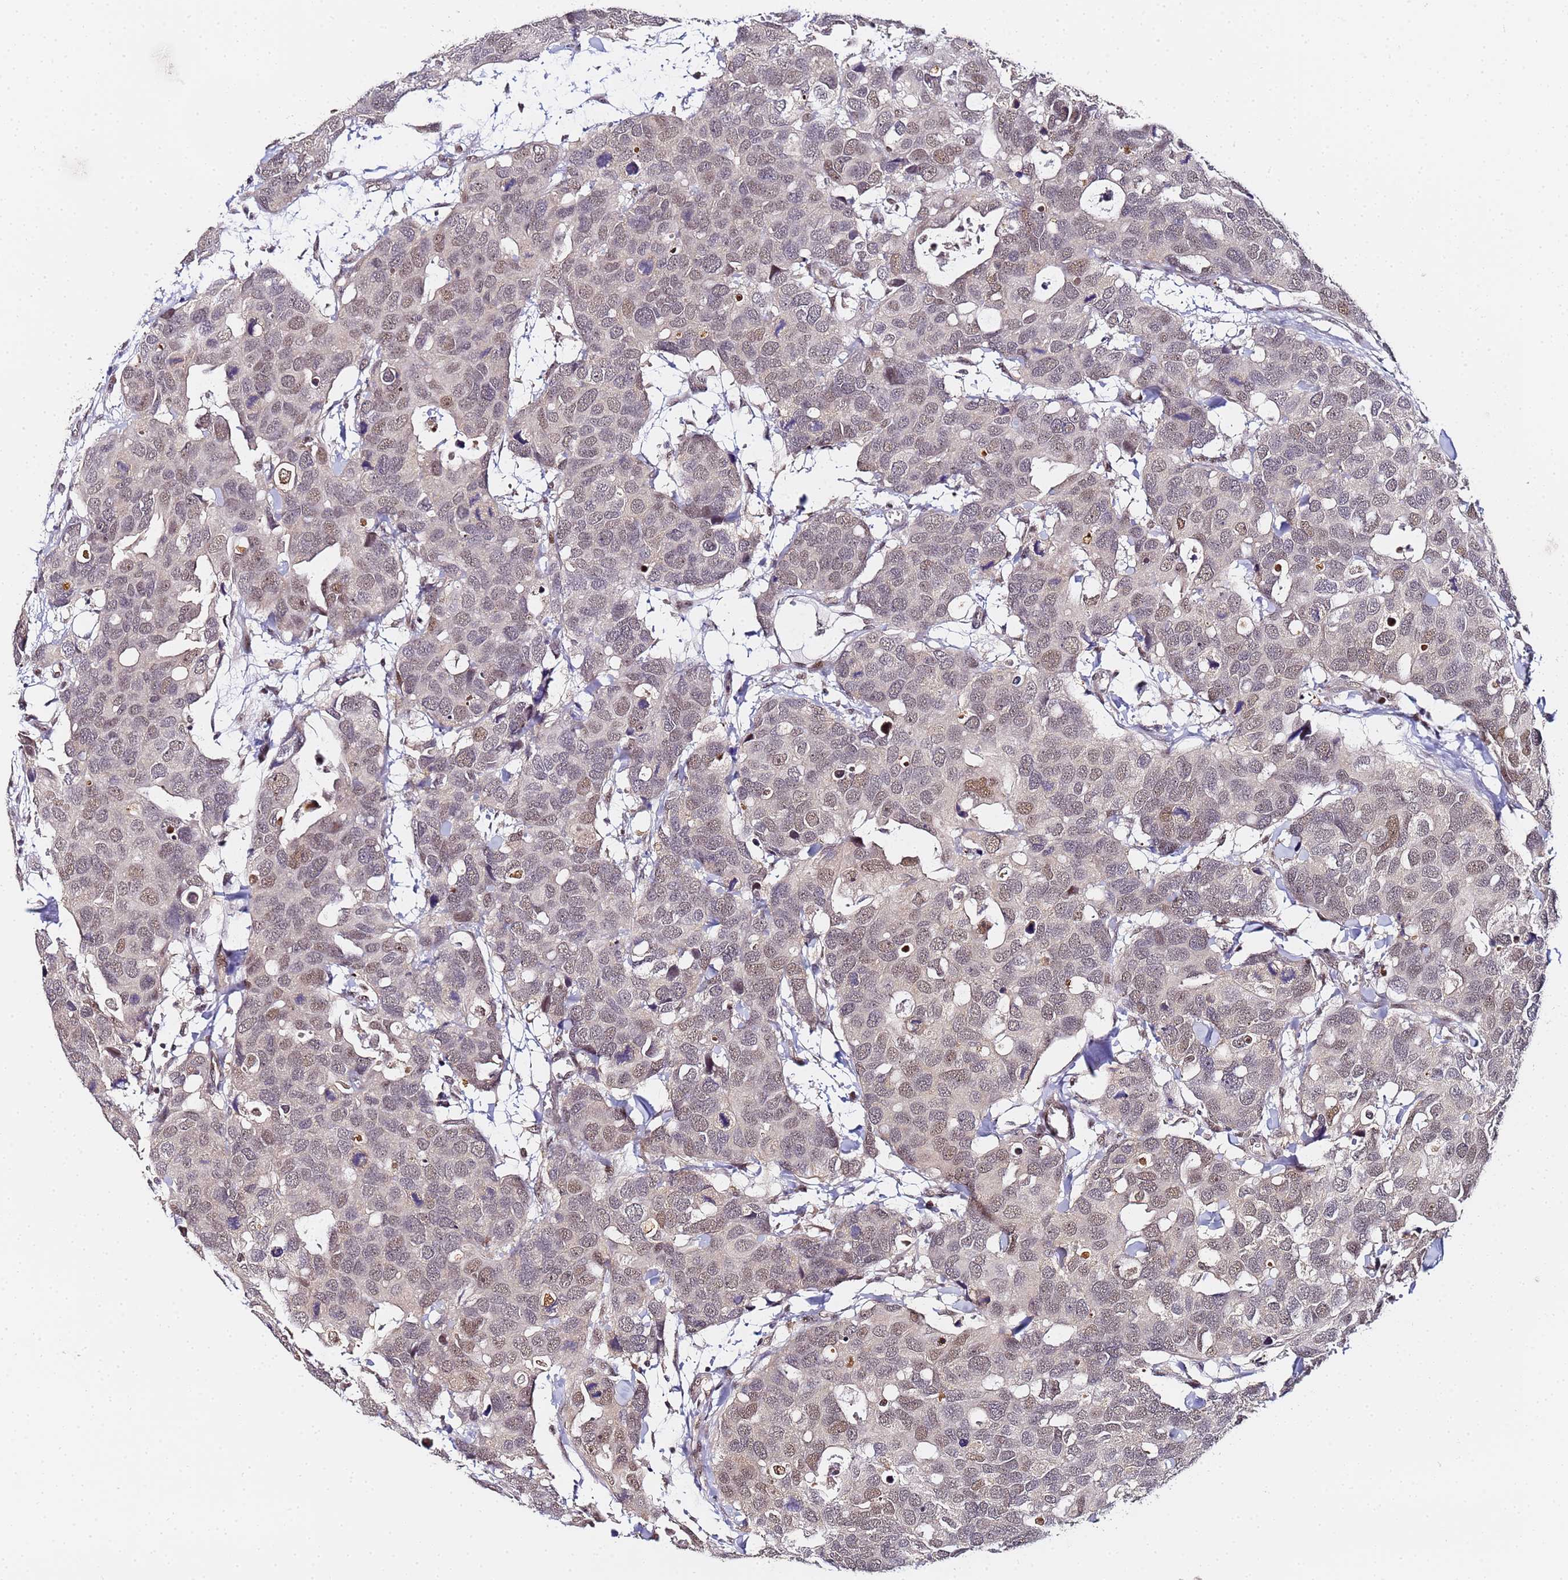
{"staining": {"intensity": "weak", "quantity": ">75%", "location": "nuclear"}, "tissue": "breast cancer", "cell_type": "Tumor cells", "image_type": "cancer", "snomed": [{"axis": "morphology", "description": "Duct carcinoma"}, {"axis": "topography", "description": "Breast"}], "caption": "IHC (DAB (3,3'-diaminobenzidine)) staining of human invasive ductal carcinoma (breast) reveals weak nuclear protein staining in approximately >75% of tumor cells.", "gene": "LSM3", "patient": {"sex": "female", "age": 83}}